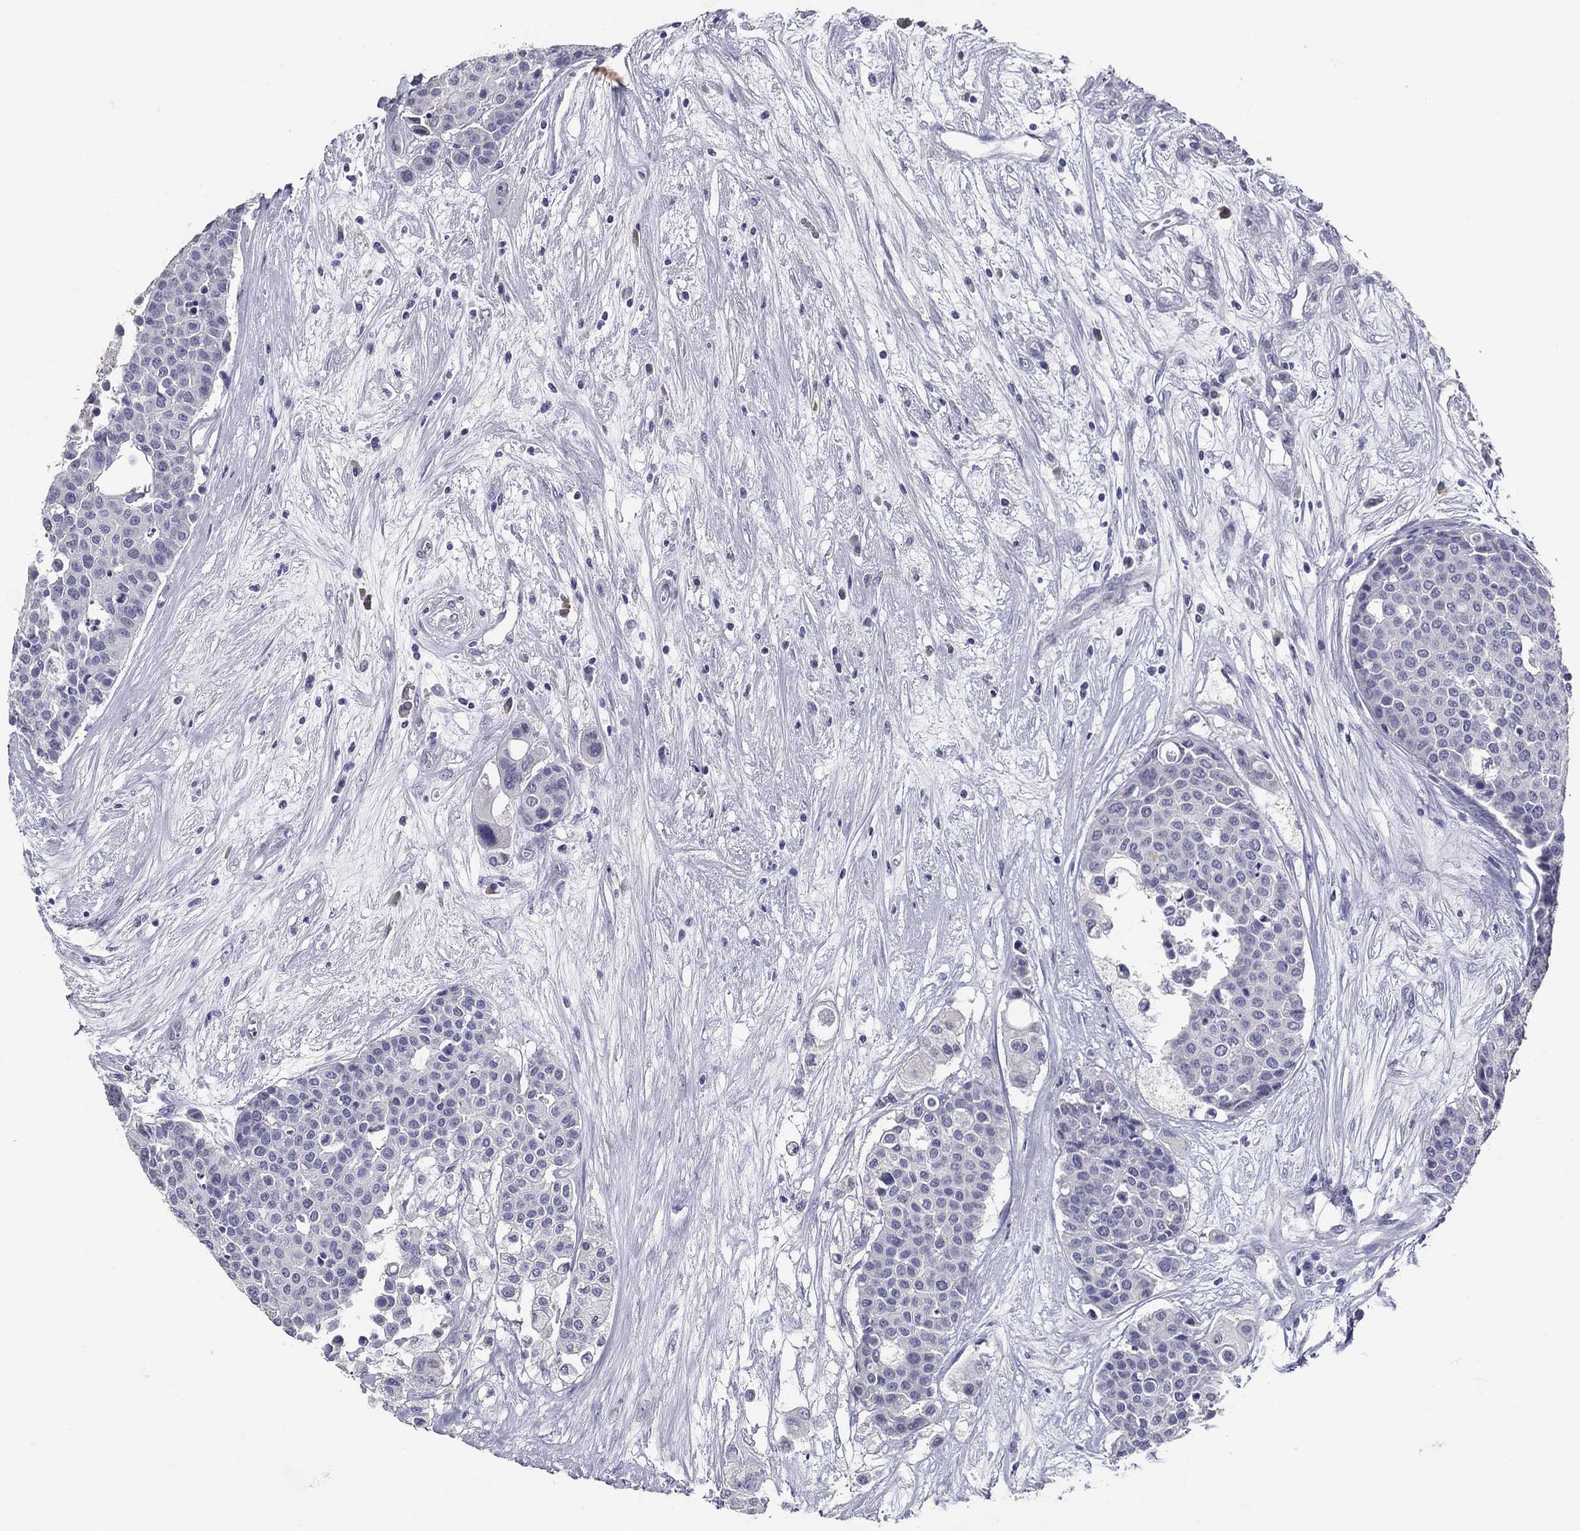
{"staining": {"intensity": "negative", "quantity": "none", "location": "none"}, "tissue": "carcinoid", "cell_type": "Tumor cells", "image_type": "cancer", "snomed": [{"axis": "morphology", "description": "Carcinoid, malignant, NOS"}, {"axis": "topography", "description": "Colon"}], "caption": "IHC photomicrograph of neoplastic tissue: carcinoid (malignant) stained with DAB demonstrates no significant protein staining in tumor cells.", "gene": "POMC", "patient": {"sex": "male", "age": 81}}